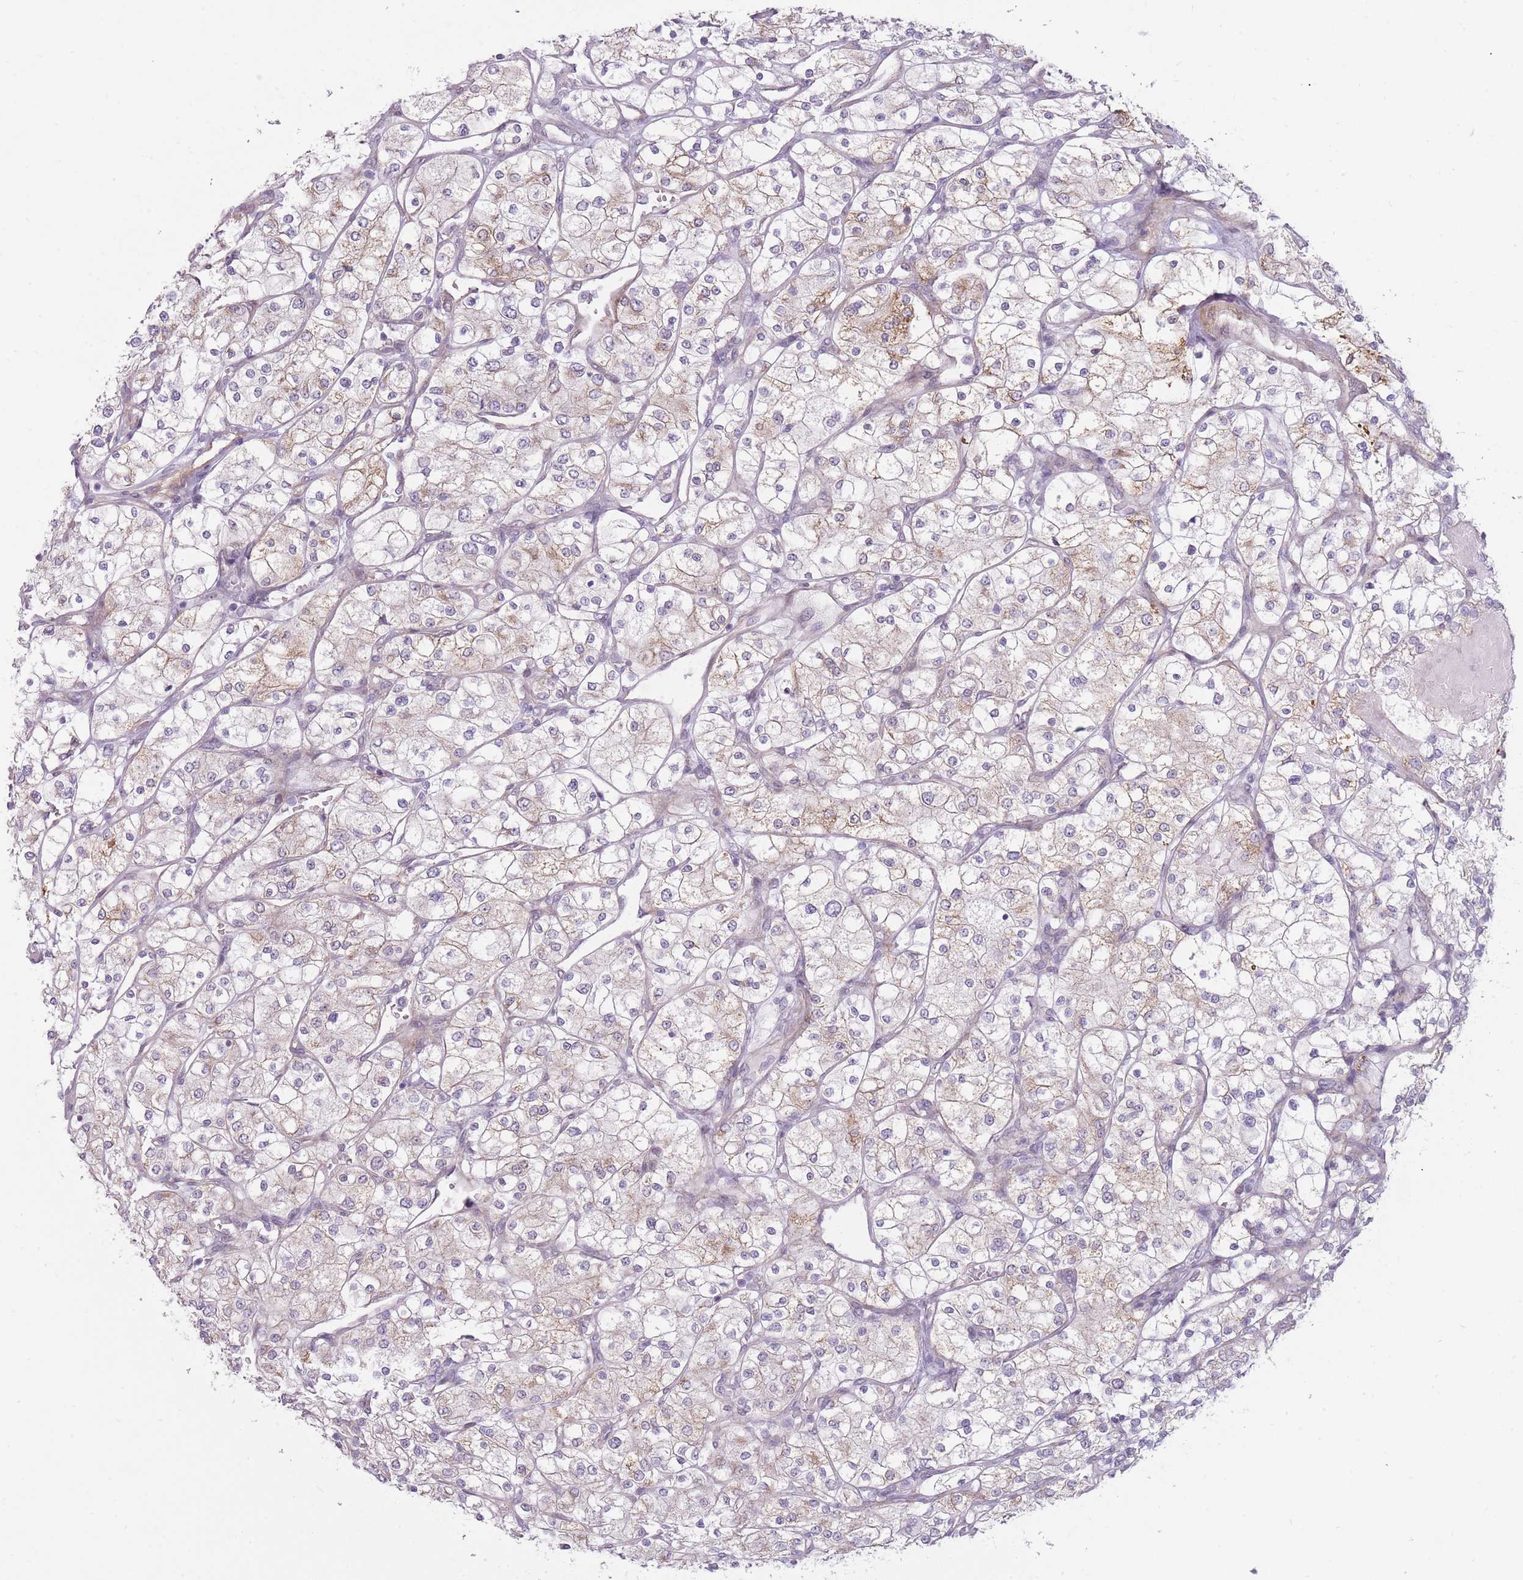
{"staining": {"intensity": "weak", "quantity": "<25%", "location": "cytoplasmic/membranous"}, "tissue": "renal cancer", "cell_type": "Tumor cells", "image_type": "cancer", "snomed": [{"axis": "morphology", "description": "Adenocarcinoma, NOS"}, {"axis": "topography", "description": "Kidney"}], "caption": "Image shows no significant protein expression in tumor cells of adenocarcinoma (renal).", "gene": "PGRMC2", "patient": {"sex": "male", "age": 80}}